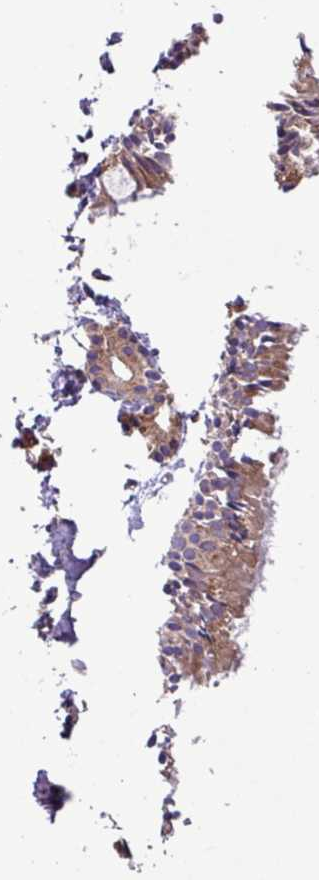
{"staining": {"intensity": "moderate", "quantity": ">75%", "location": "cytoplasmic/membranous"}, "tissue": "nasopharynx", "cell_type": "Respiratory epithelial cells", "image_type": "normal", "snomed": [{"axis": "morphology", "description": "Normal tissue, NOS"}, {"axis": "topography", "description": "Nasopharynx"}], "caption": "Benign nasopharynx was stained to show a protein in brown. There is medium levels of moderate cytoplasmic/membranous staining in about >75% of respiratory epithelial cells.", "gene": "RAB19", "patient": {"sex": "male", "age": 82}}